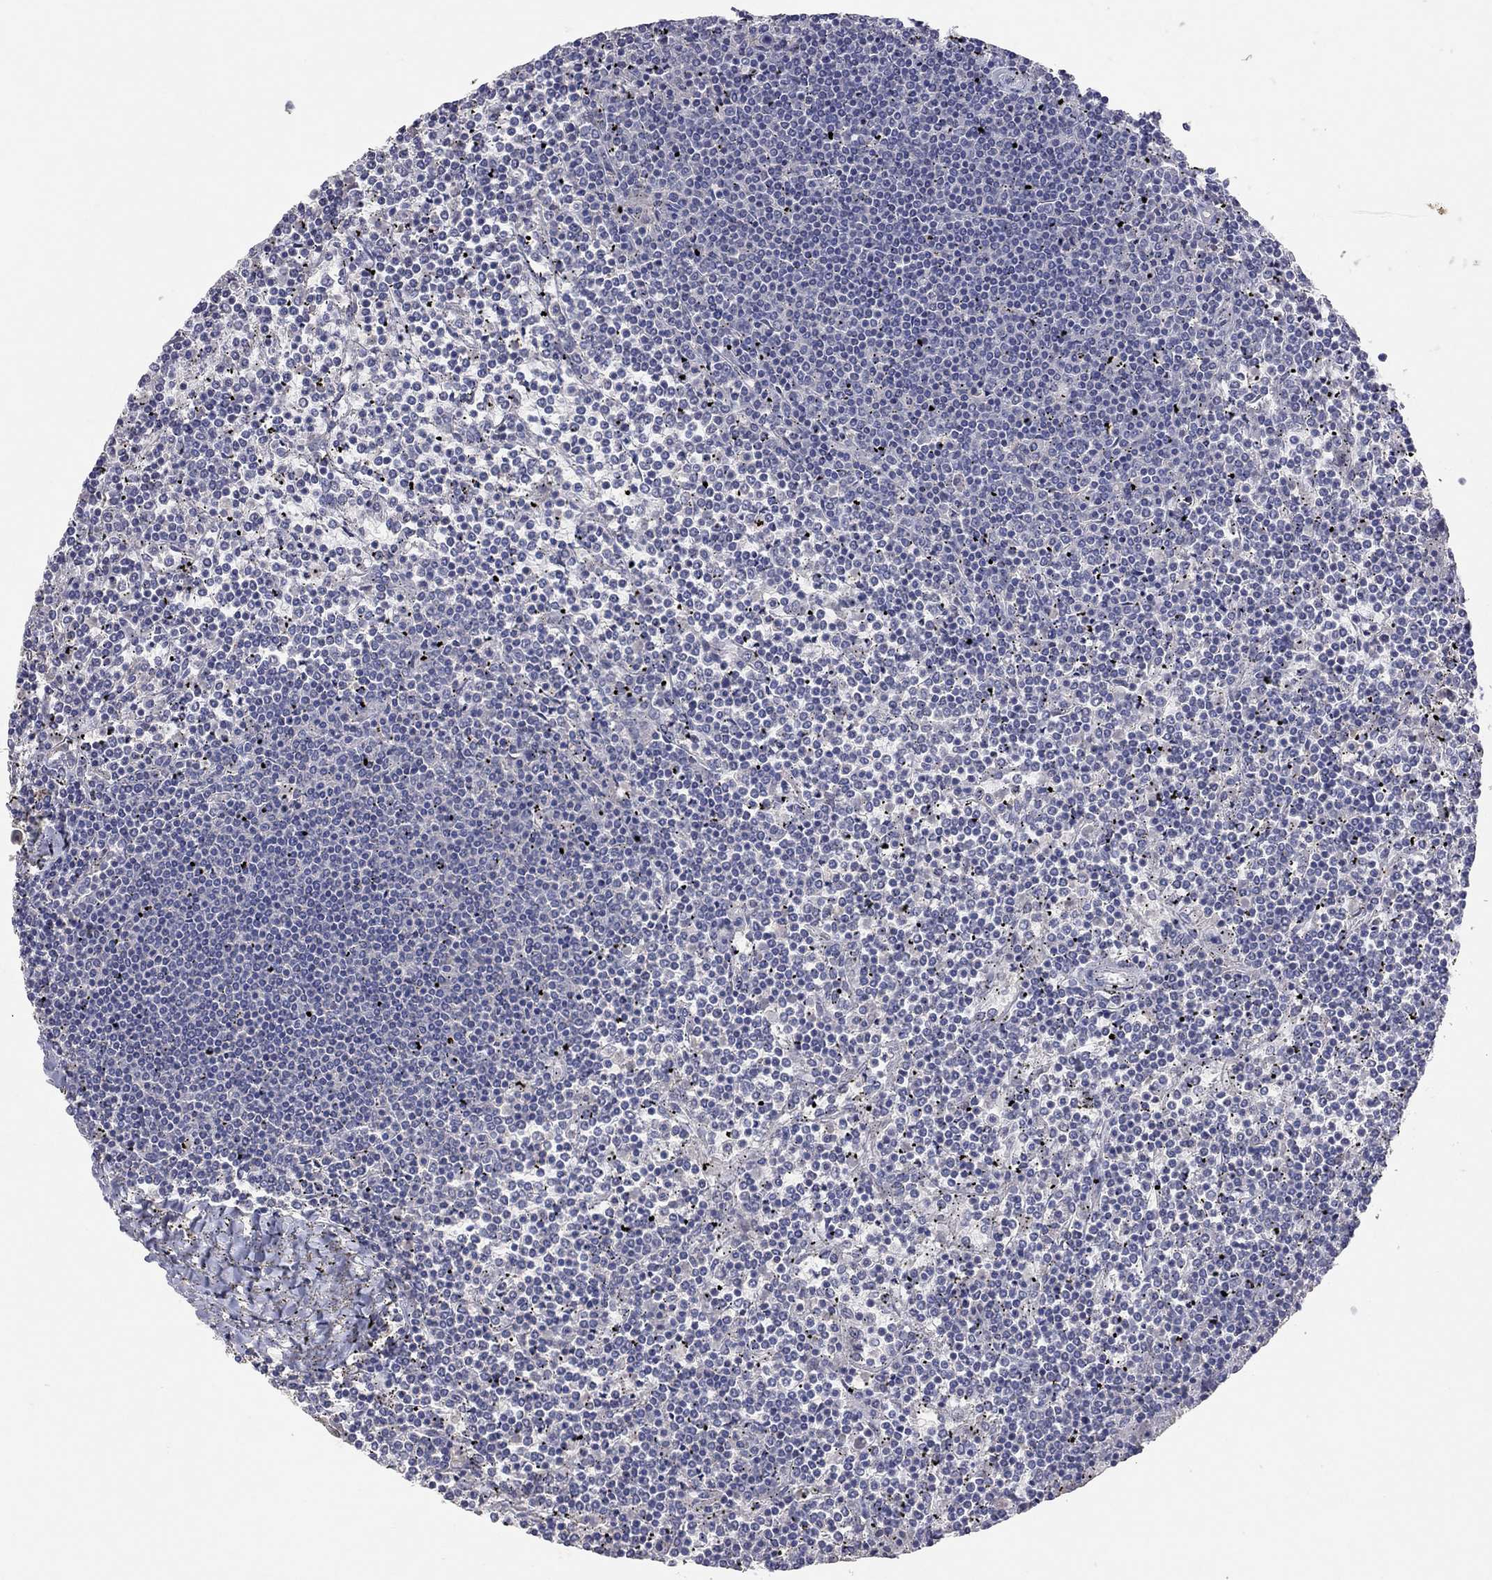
{"staining": {"intensity": "negative", "quantity": "none", "location": "none"}, "tissue": "lymphoma", "cell_type": "Tumor cells", "image_type": "cancer", "snomed": [{"axis": "morphology", "description": "Malignant lymphoma, non-Hodgkin's type, Low grade"}, {"axis": "topography", "description": "Spleen"}], "caption": "The photomicrograph exhibits no staining of tumor cells in malignant lymphoma, non-Hodgkin's type (low-grade).", "gene": "MMP13", "patient": {"sex": "female", "age": 19}}